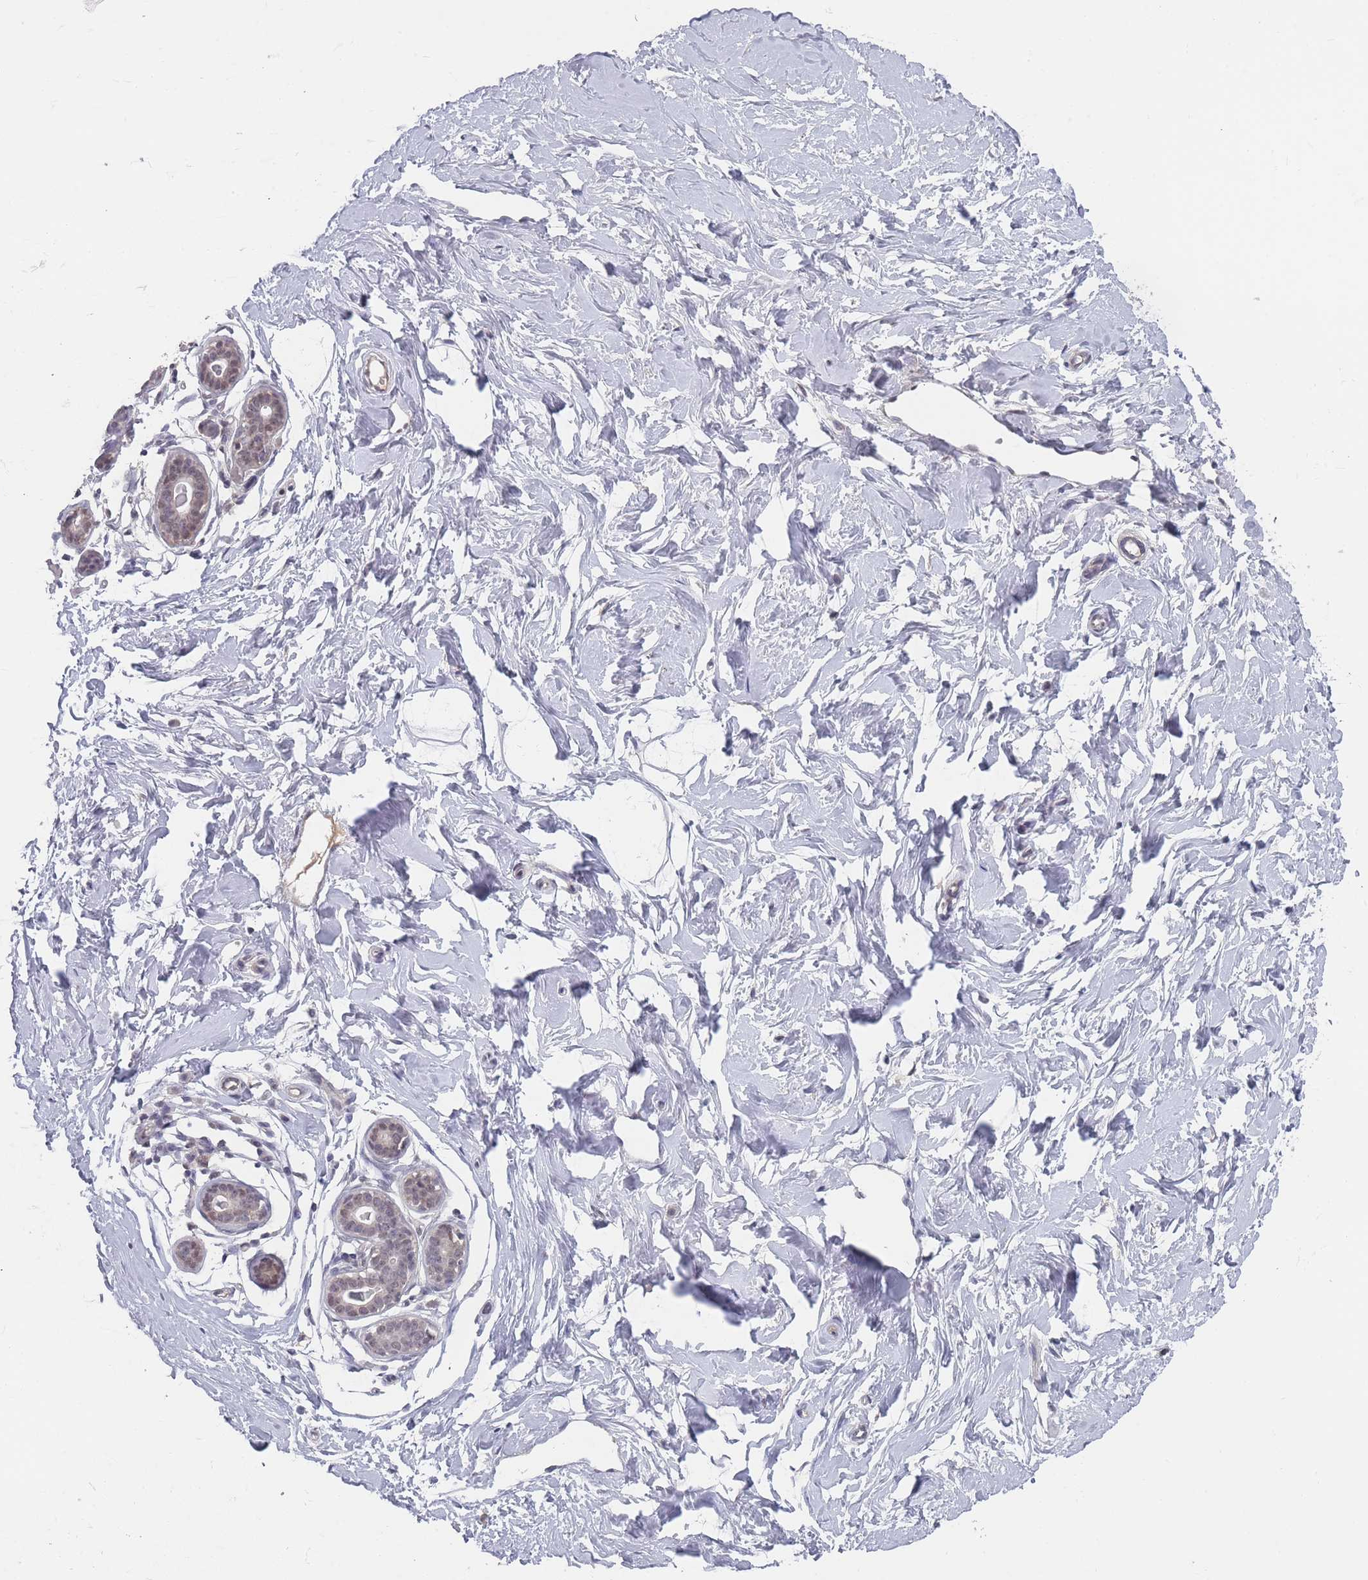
{"staining": {"intensity": "negative", "quantity": "none", "location": "none"}, "tissue": "breast", "cell_type": "Adipocytes", "image_type": "normal", "snomed": [{"axis": "morphology", "description": "Normal tissue, NOS"}, {"axis": "morphology", "description": "Adenoma, NOS"}, {"axis": "topography", "description": "Breast"}], "caption": "The immunohistochemistry histopathology image has no significant positivity in adipocytes of breast.", "gene": "ANKRD10", "patient": {"sex": "female", "age": 23}}